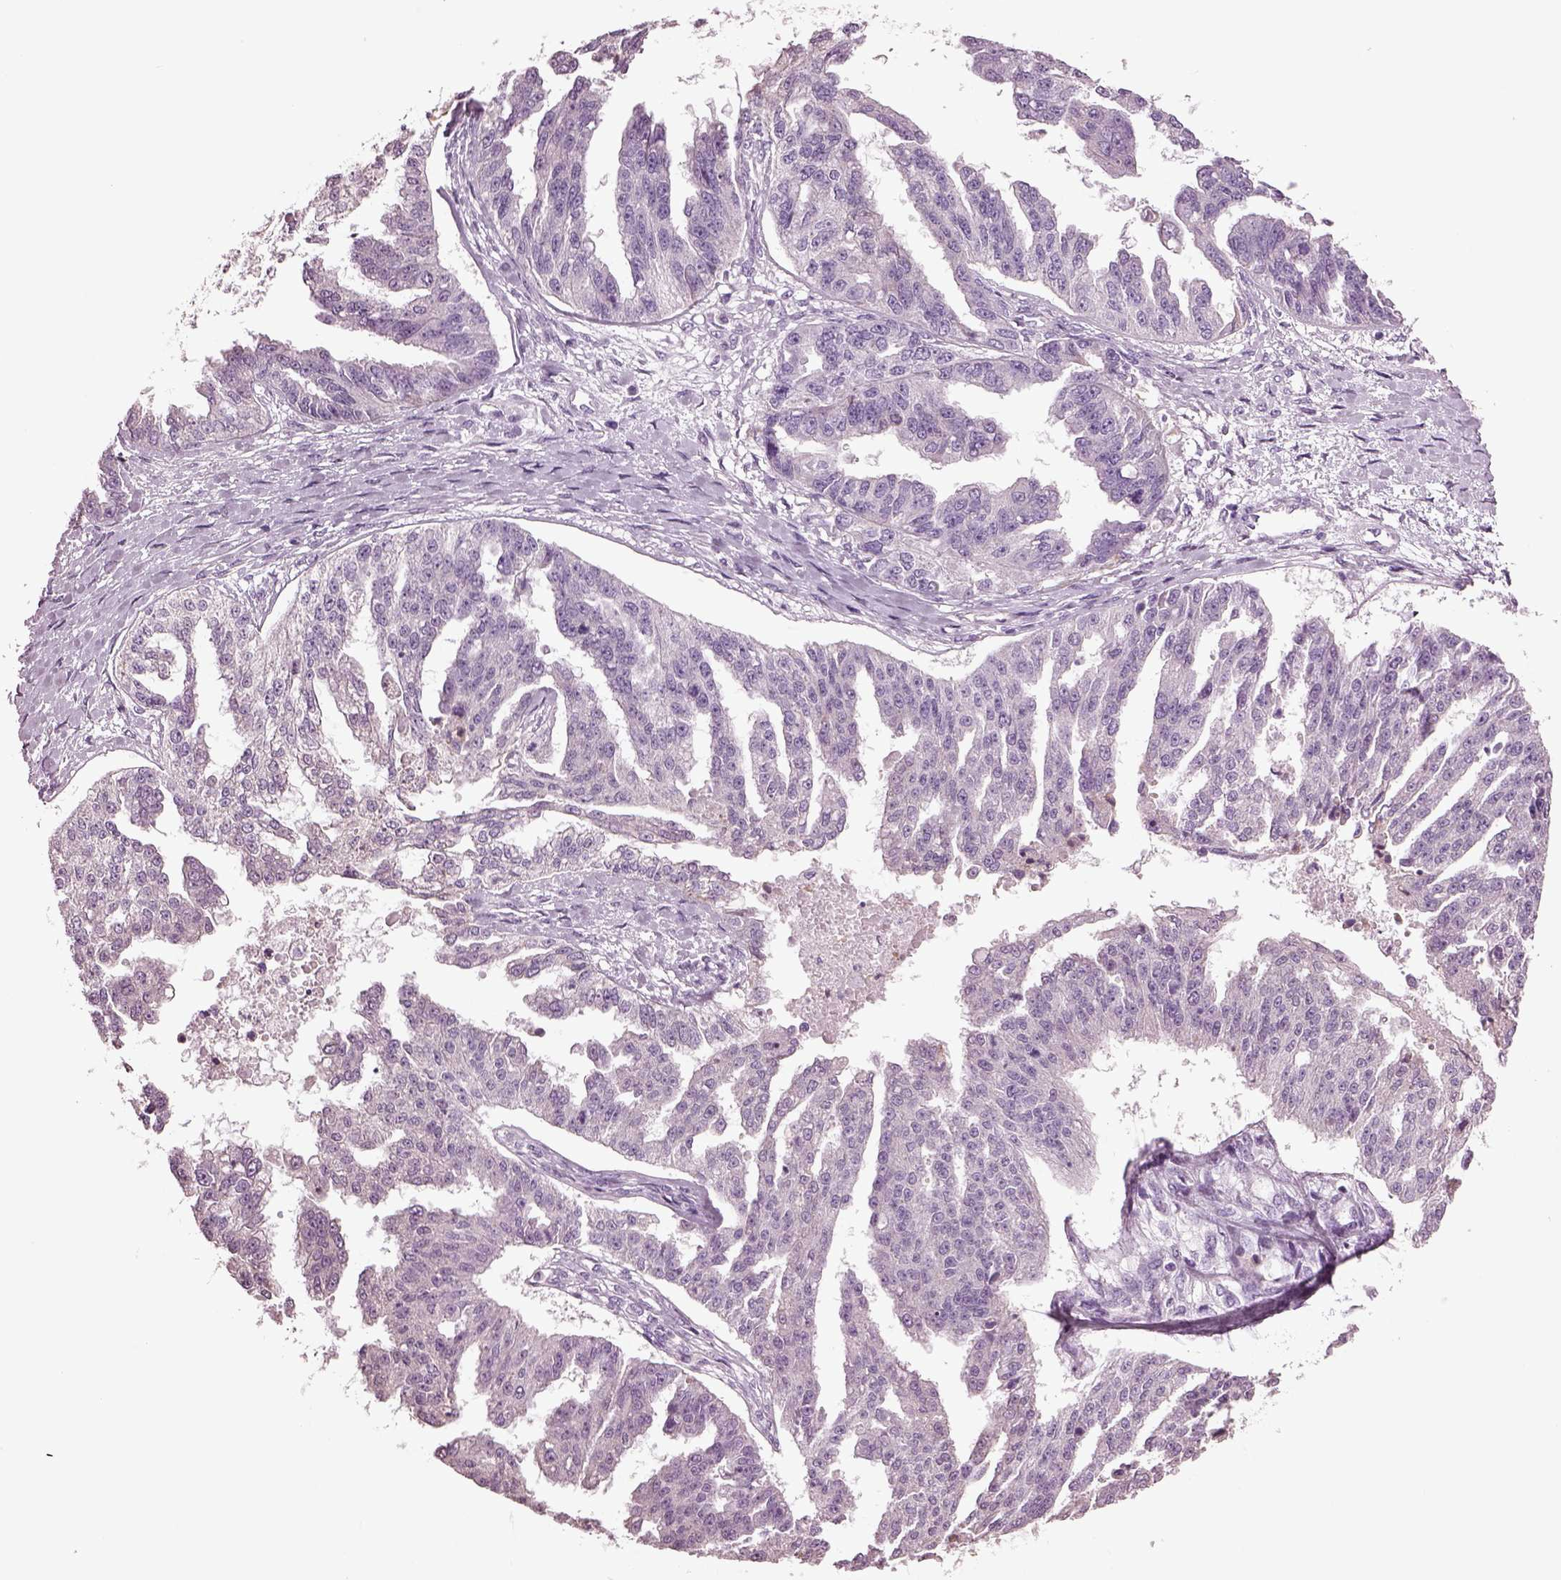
{"staining": {"intensity": "negative", "quantity": "none", "location": "none"}, "tissue": "ovarian cancer", "cell_type": "Tumor cells", "image_type": "cancer", "snomed": [{"axis": "morphology", "description": "Cystadenocarcinoma, serous, NOS"}, {"axis": "topography", "description": "Ovary"}], "caption": "DAB immunohistochemical staining of ovarian cancer (serous cystadenocarcinoma) reveals no significant expression in tumor cells.", "gene": "GUCA1A", "patient": {"sex": "female", "age": 58}}